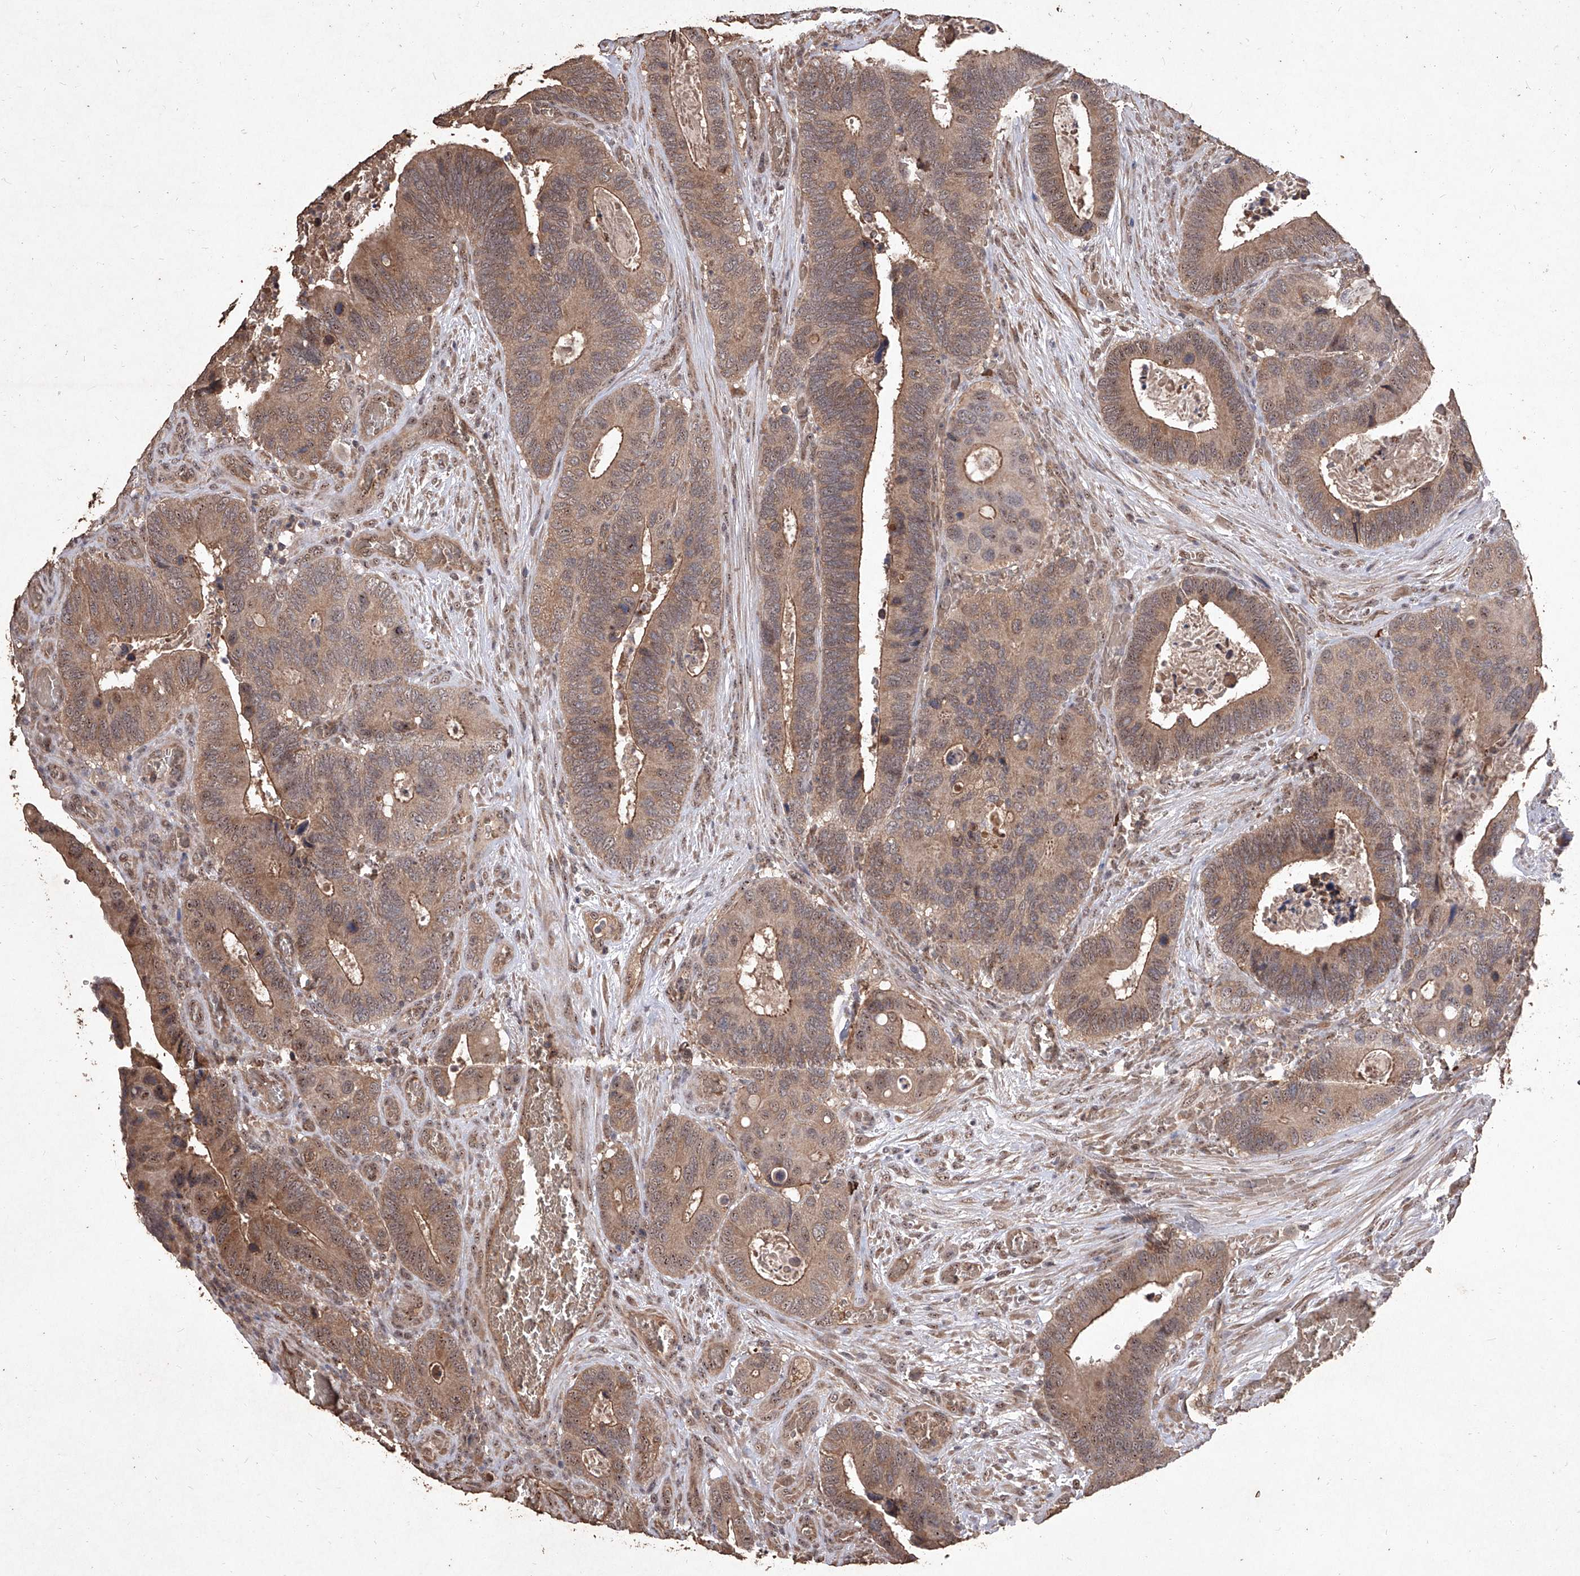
{"staining": {"intensity": "moderate", "quantity": ">75%", "location": "cytoplasmic/membranous,nuclear"}, "tissue": "colorectal cancer", "cell_type": "Tumor cells", "image_type": "cancer", "snomed": [{"axis": "morphology", "description": "Adenocarcinoma, NOS"}, {"axis": "topography", "description": "Colon"}], "caption": "Protein expression analysis of colorectal cancer (adenocarcinoma) exhibits moderate cytoplasmic/membranous and nuclear positivity in about >75% of tumor cells.", "gene": "EML1", "patient": {"sex": "male", "age": 72}}